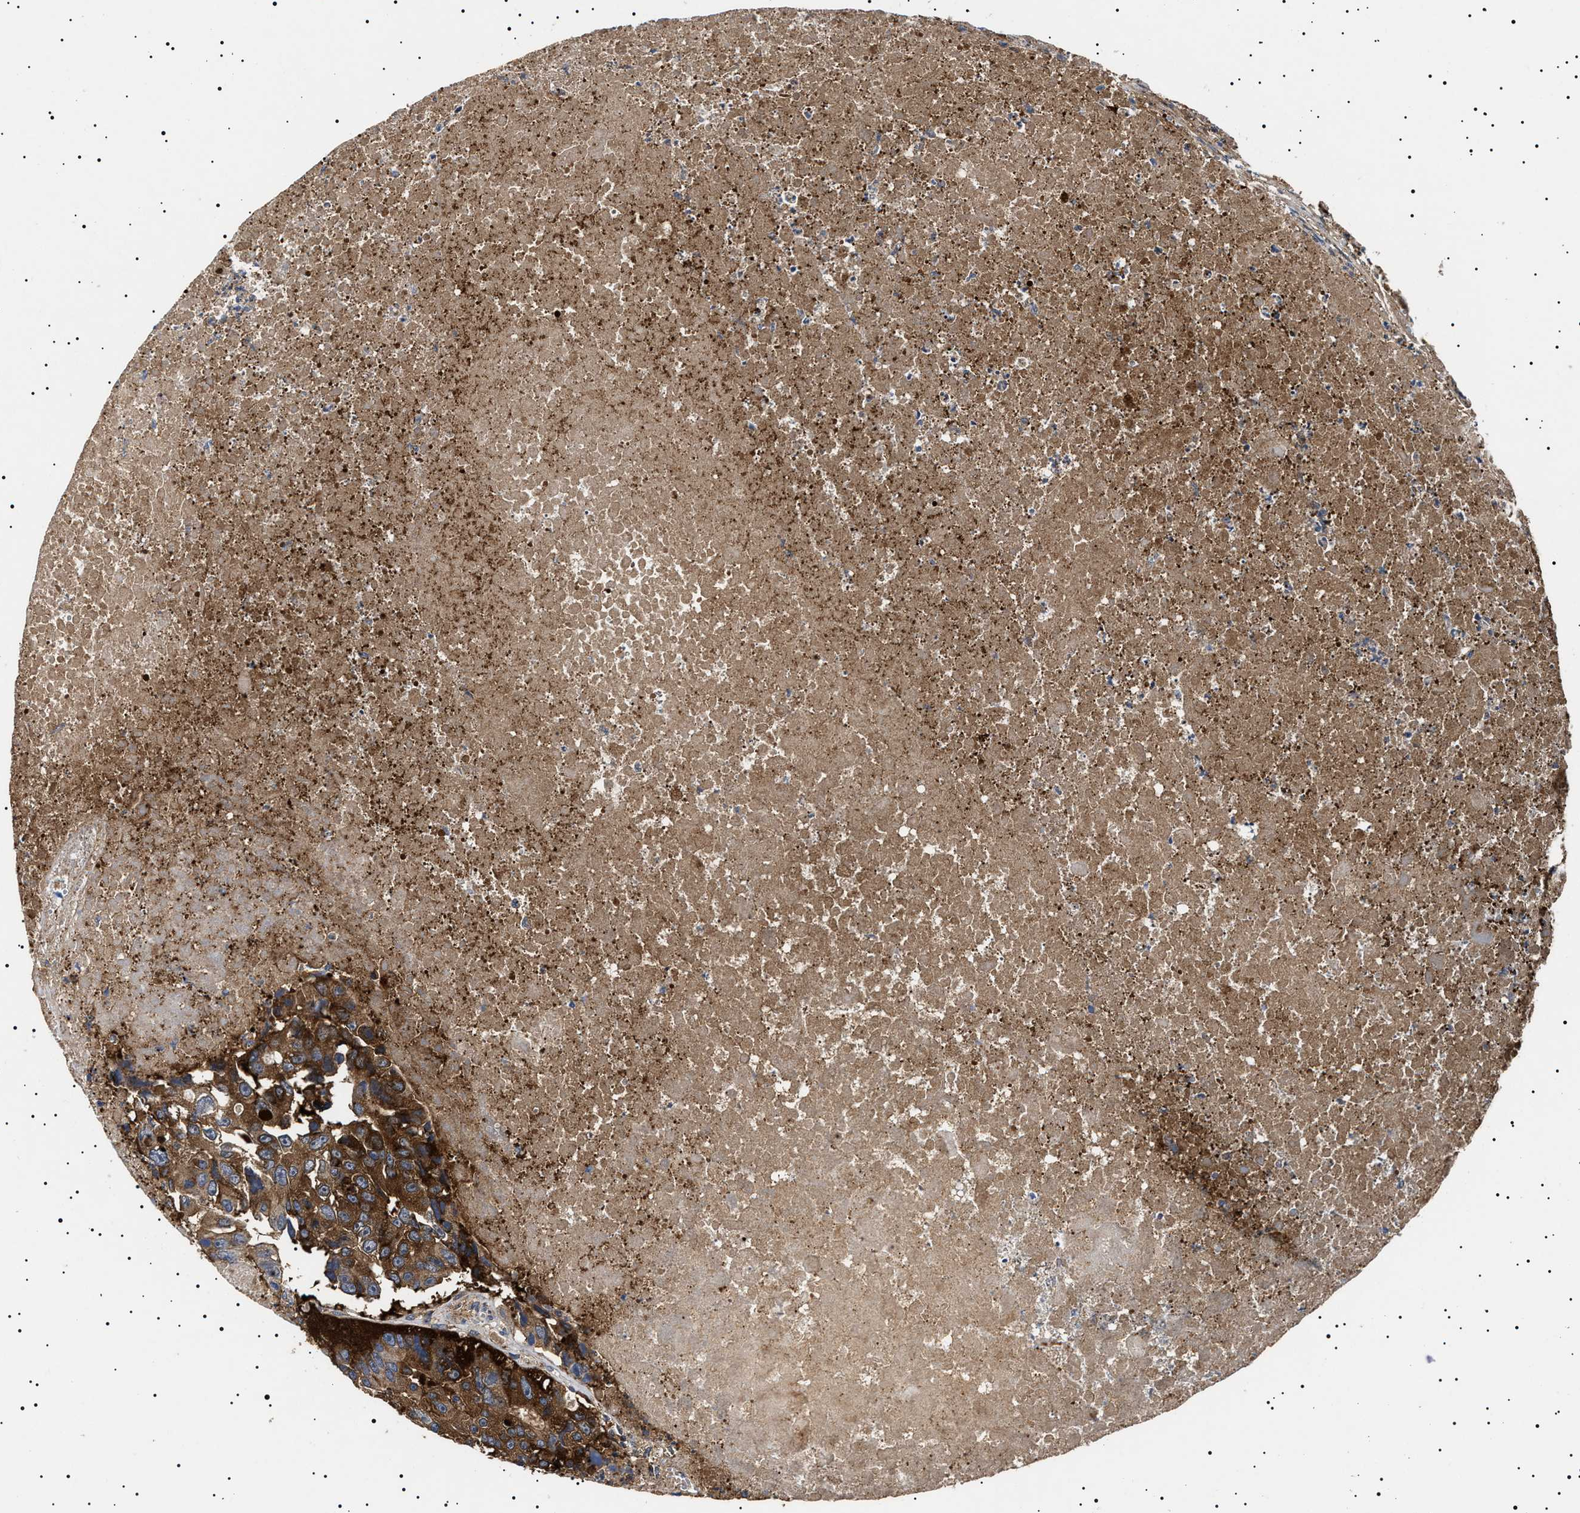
{"staining": {"intensity": "strong", "quantity": ">75%", "location": "cytoplasmic/membranous"}, "tissue": "colorectal cancer", "cell_type": "Tumor cells", "image_type": "cancer", "snomed": [{"axis": "morphology", "description": "Adenocarcinoma, NOS"}, {"axis": "topography", "description": "Colon"}], "caption": "IHC histopathology image of neoplastic tissue: colorectal adenocarcinoma stained using immunohistochemistry (IHC) reveals high levels of strong protein expression localized specifically in the cytoplasmic/membranous of tumor cells, appearing as a cytoplasmic/membranous brown color.", "gene": "TPP2", "patient": {"sex": "male", "age": 87}}